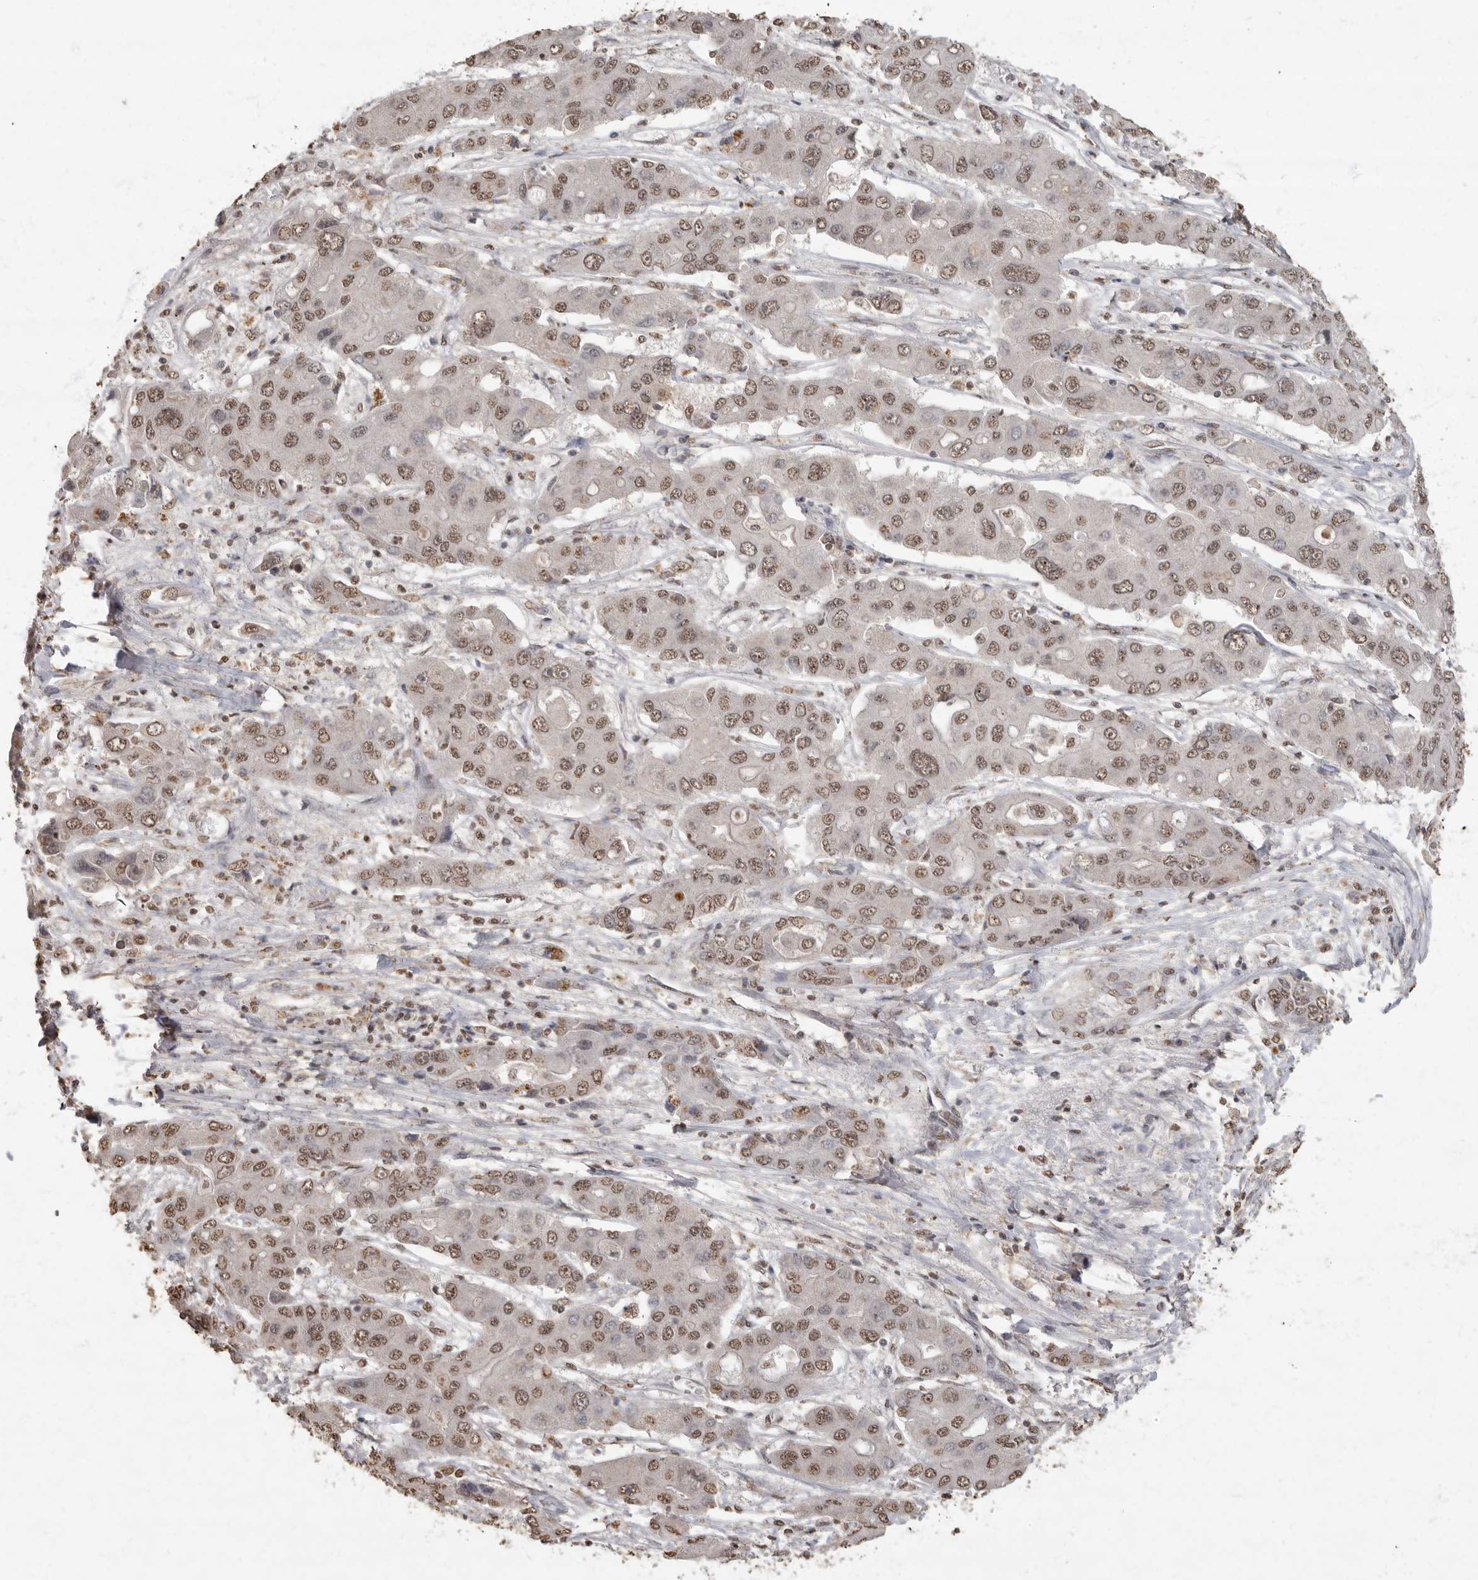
{"staining": {"intensity": "moderate", "quantity": ">75%", "location": "nuclear"}, "tissue": "liver cancer", "cell_type": "Tumor cells", "image_type": "cancer", "snomed": [{"axis": "morphology", "description": "Cholangiocarcinoma"}, {"axis": "topography", "description": "Liver"}], "caption": "Liver cancer (cholangiocarcinoma) tissue displays moderate nuclear positivity in about >75% of tumor cells, visualized by immunohistochemistry.", "gene": "NBL1", "patient": {"sex": "male", "age": 67}}